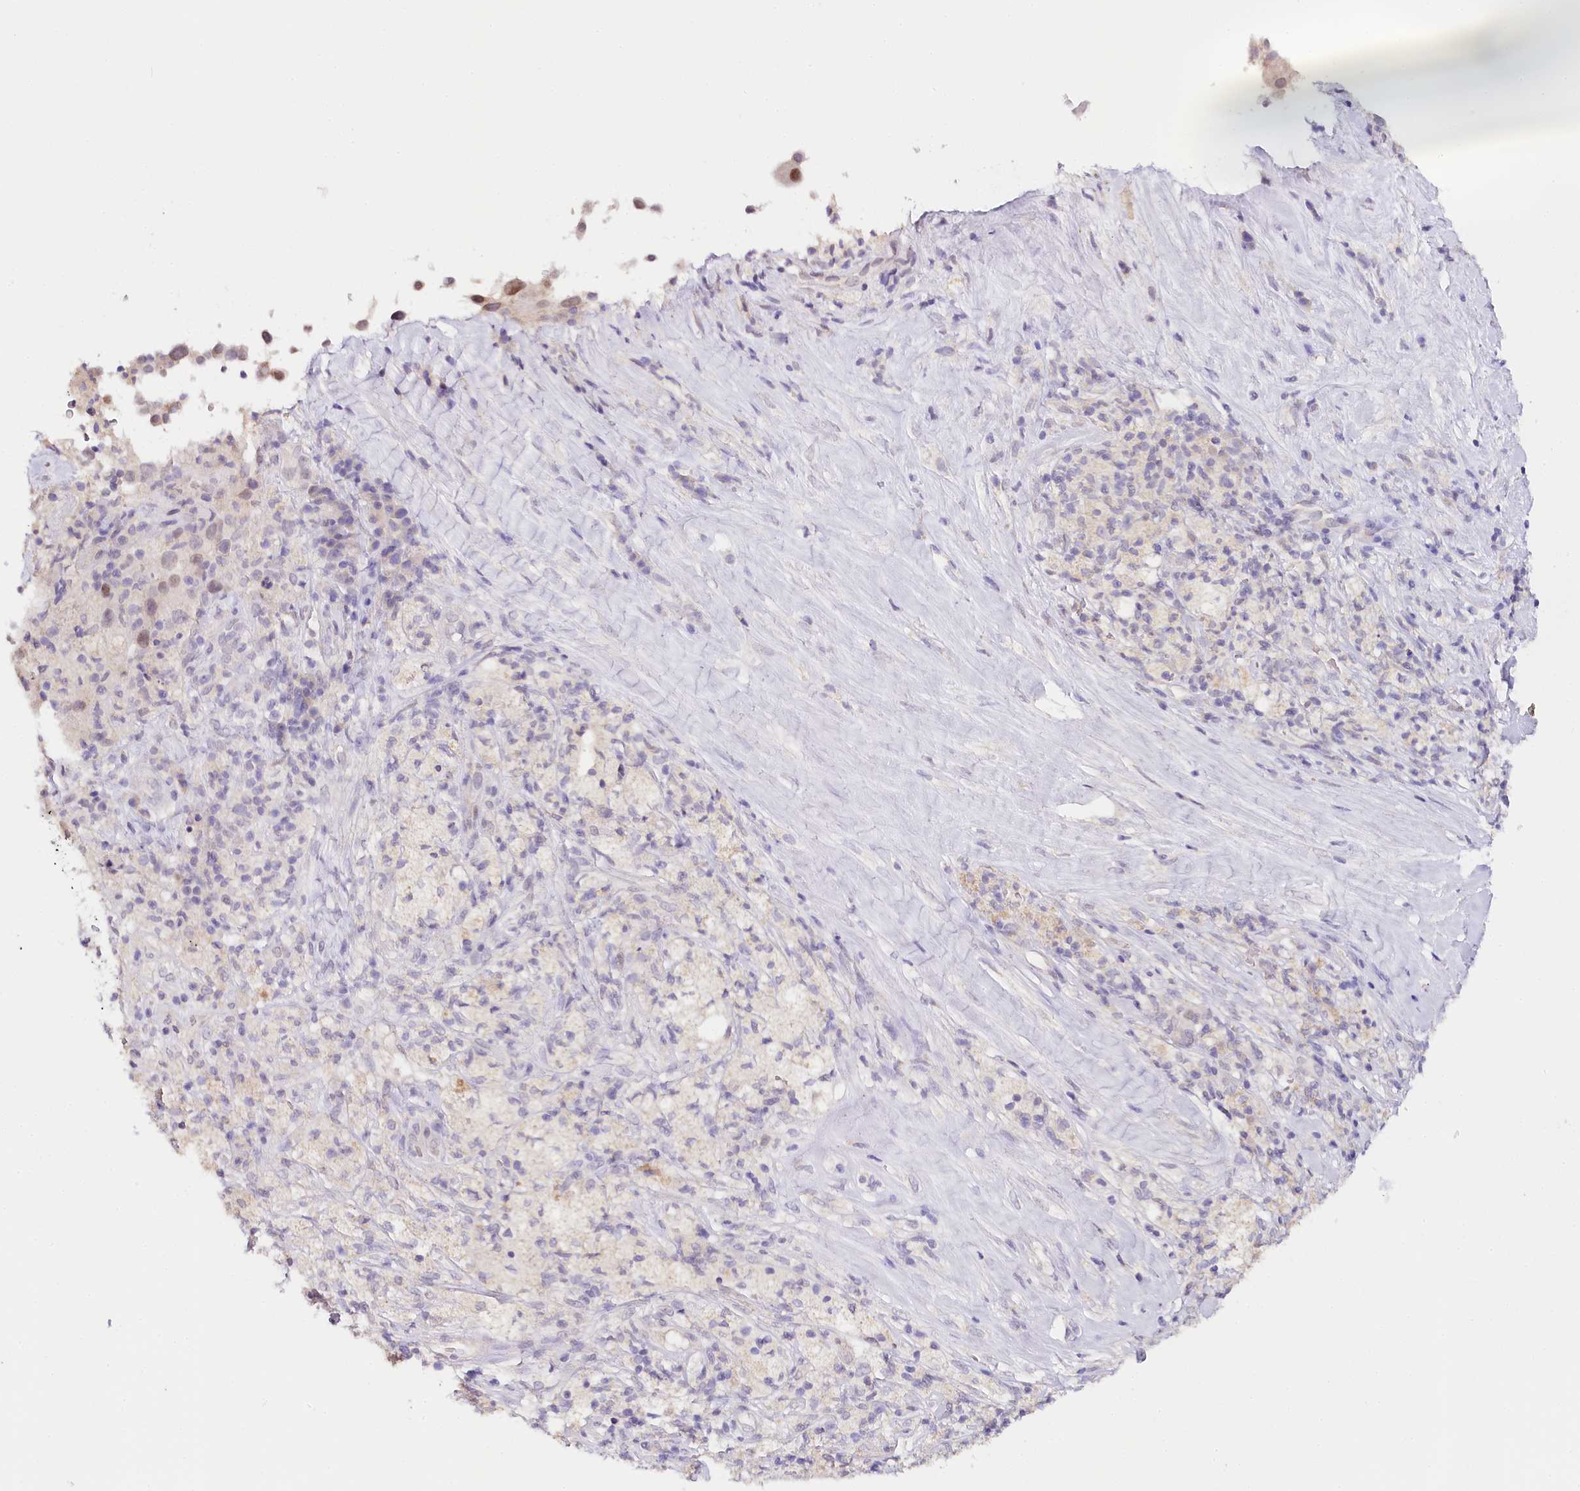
{"staining": {"intensity": "moderate", "quantity": "<25%", "location": "nuclear"}, "tissue": "melanoma", "cell_type": "Tumor cells", "image_type": "cancer", "snomed": [{"axis": "morphology", "description": "Malignant melanoma, Metastatic site"}, {"axis": "topography", "description": "Lymph node"}], "caption": "Brown immunohistochemical staining in human malignant melanoma (metastatic site) shows moderate nuclear staining in approximately <25% of tumor cells.", "gene": "TP53", "patient": {"sex": "male", "age": 62}}